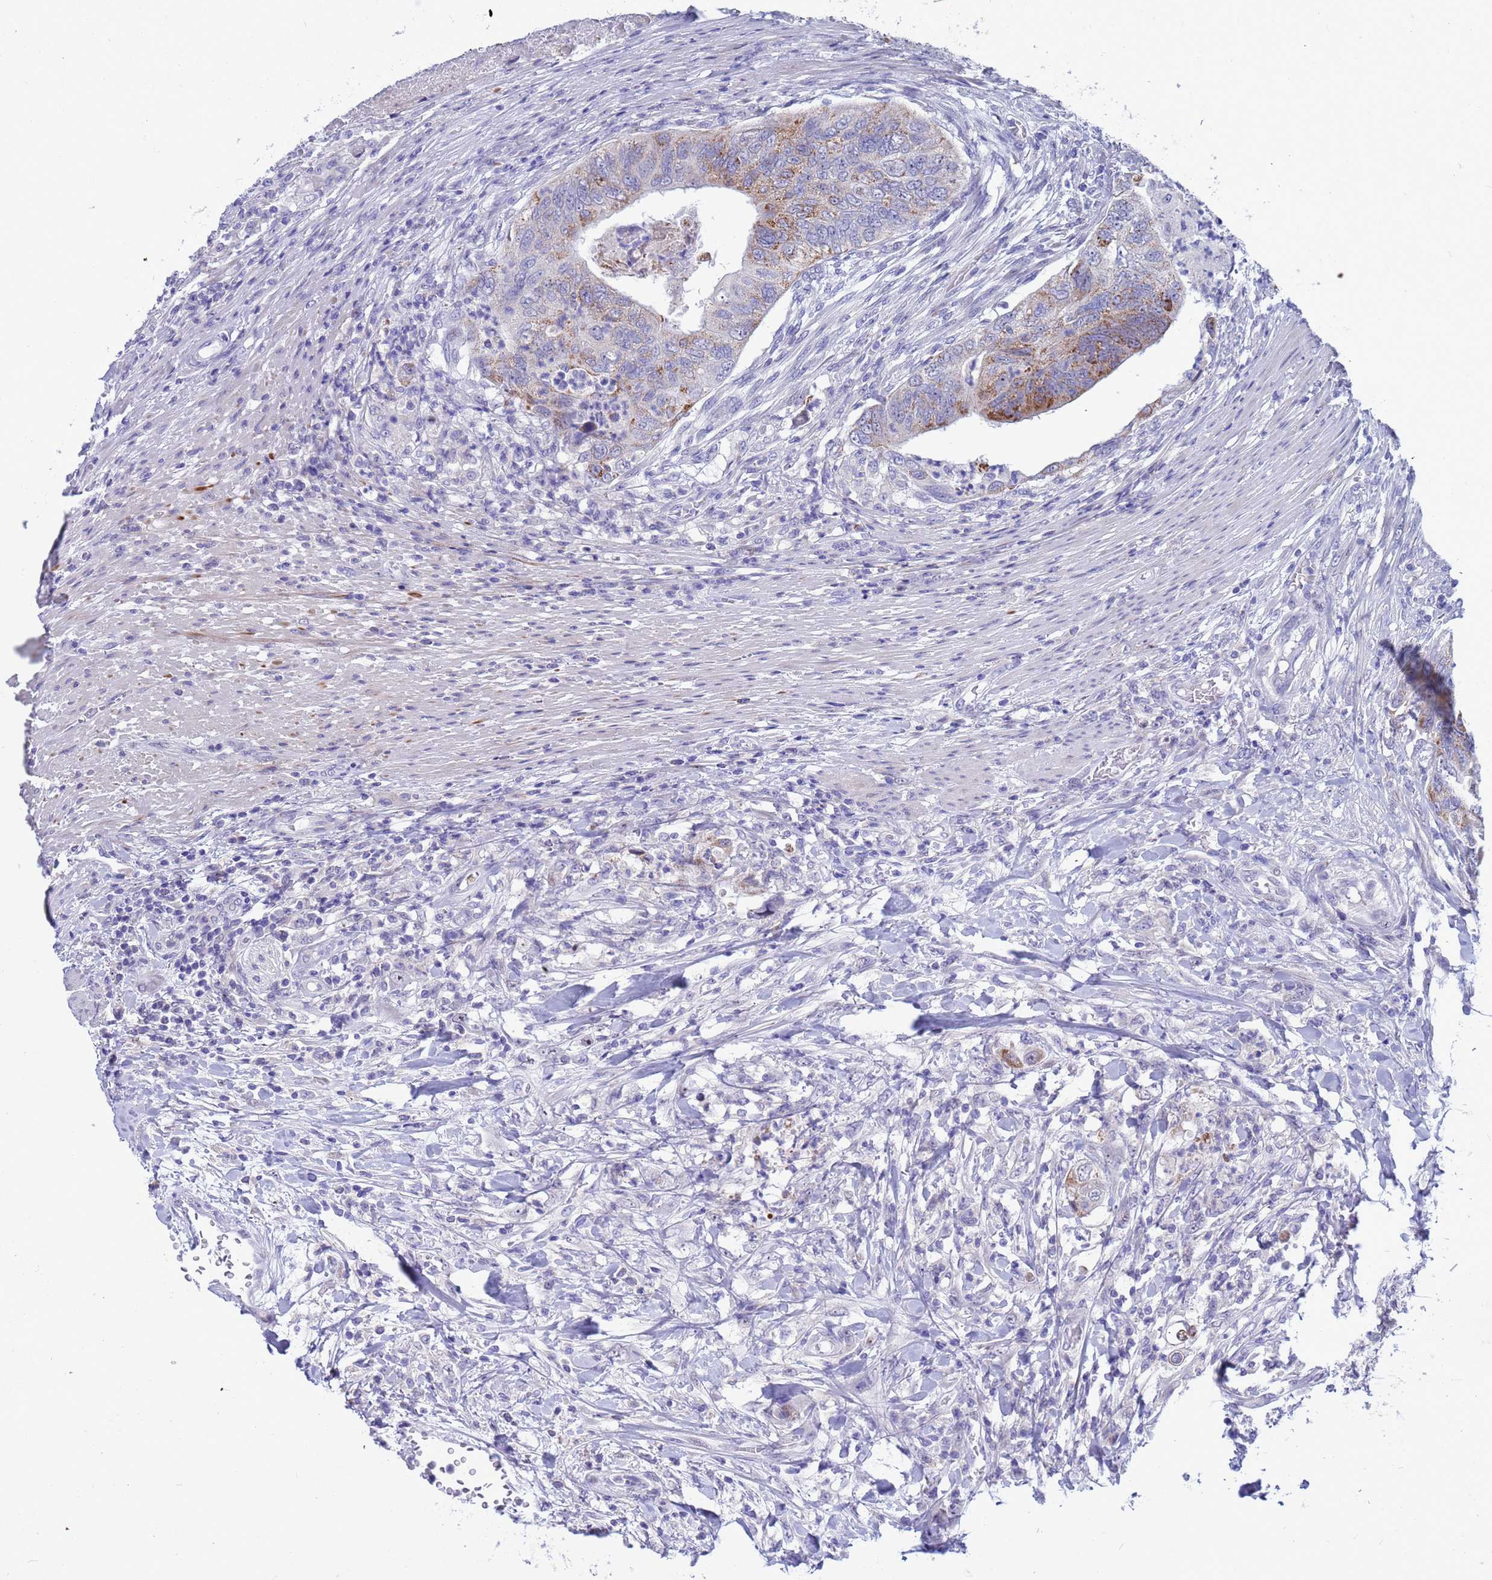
{"staining": {"intensity": "moderate", "quantity": "25%-75%", "location": "cytoplasmic/membranous"}, "tissue": "colorectal cancer", "cell_type": "Tumor cells", "image_type": "cancer", "snomed": [{"axis": "morphology", "description": "Adenocarcinoma, NOS"}, {"axis": "topography", "description": "Rectum"}], "caption": "A histopathology image showing moderate cytoplasmic/membranous expression in about 25%-75% of tumor cells in colorectal cancer, as visualized by brown immunohistochemical staining.", "gene": "LRATD1", "patient": {"sex": "male", "age": 63}}